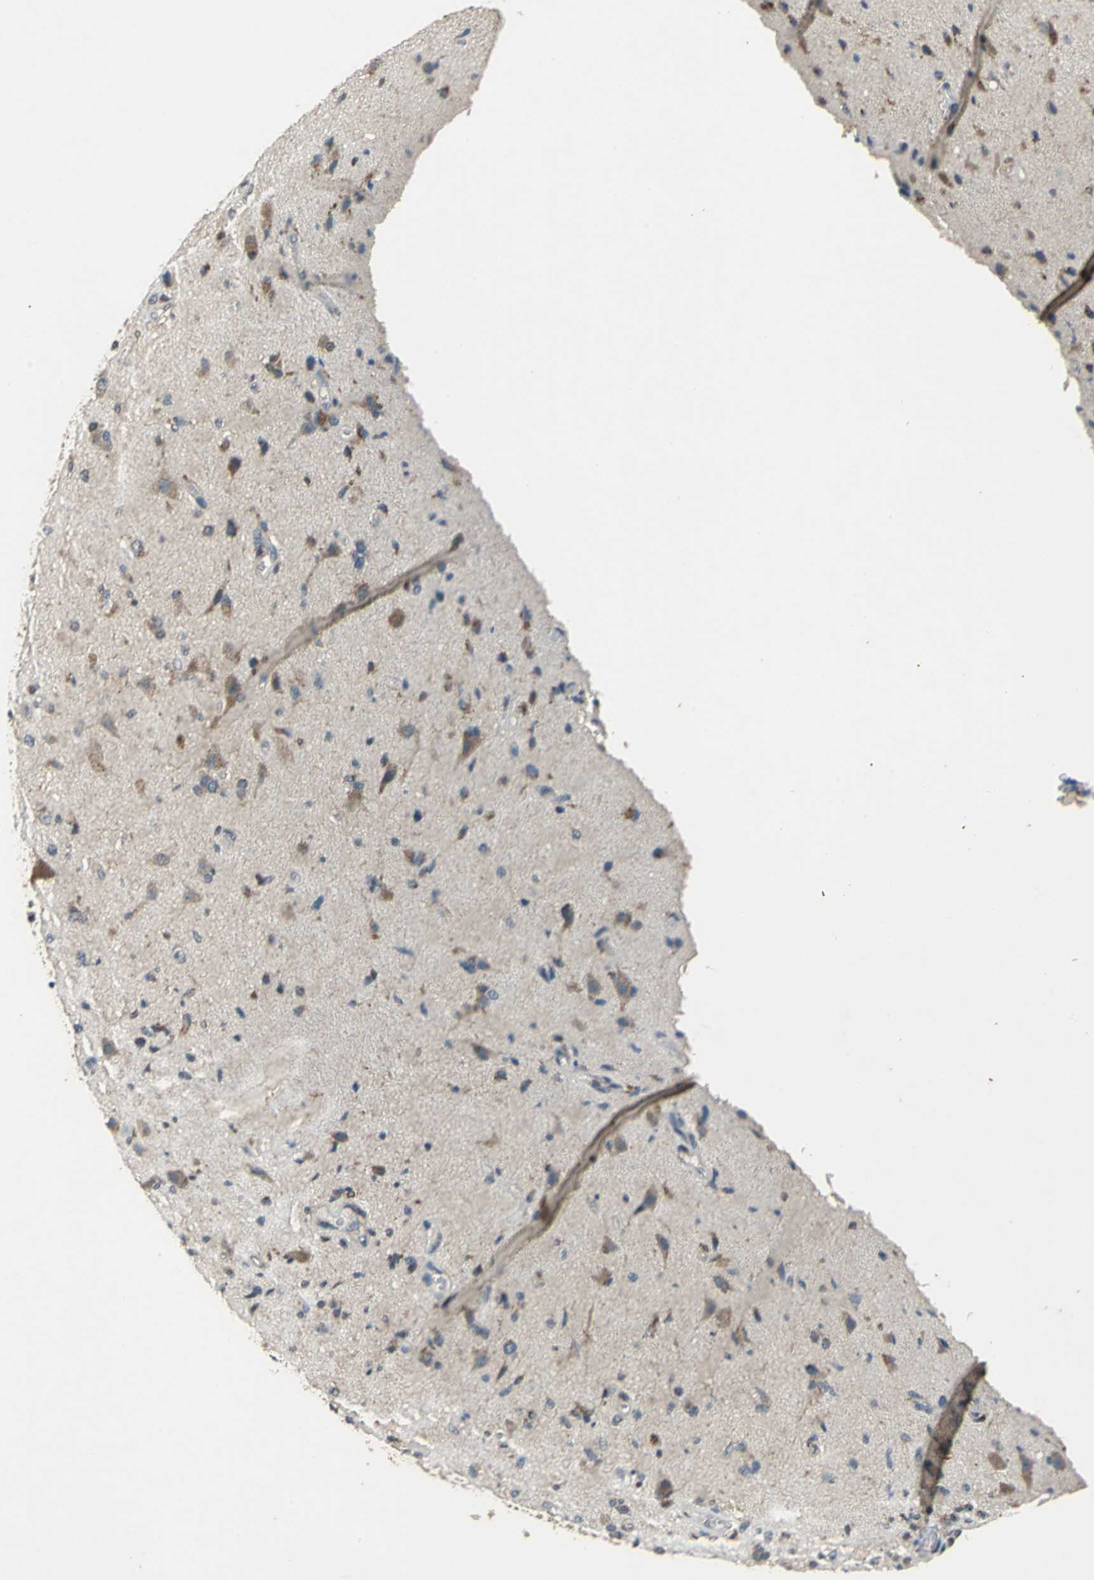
{"staining": {"intensity": "moderate", "quantity": ">75%", "location": "cytoplasmic/membranous"}, "tissue": "glioma", "cell_type": "Tumor cells", "image_type": "cancer", "snomed": [{"axis": "morphology", "description": "Normal tissue, NOS"}, {"axis": "morphology", "description": "Glioma, malignant, High grade"}, {"axis": "topography", "description": "Cerebral cortex"}], "caption": "IHC staining of glioma, which displays medium levels of moderate cytoplasmic/membranous positivity in about >75% of tumor cells indicating moderate cytoplasmic/membranous protein staining. The staining was performed using DAB (brown) for protein detection and nuclei were counterstained in hematoxylin (blue).", "gene": "NFKBIE", "patient": {"sex": "male", "age": 77}}